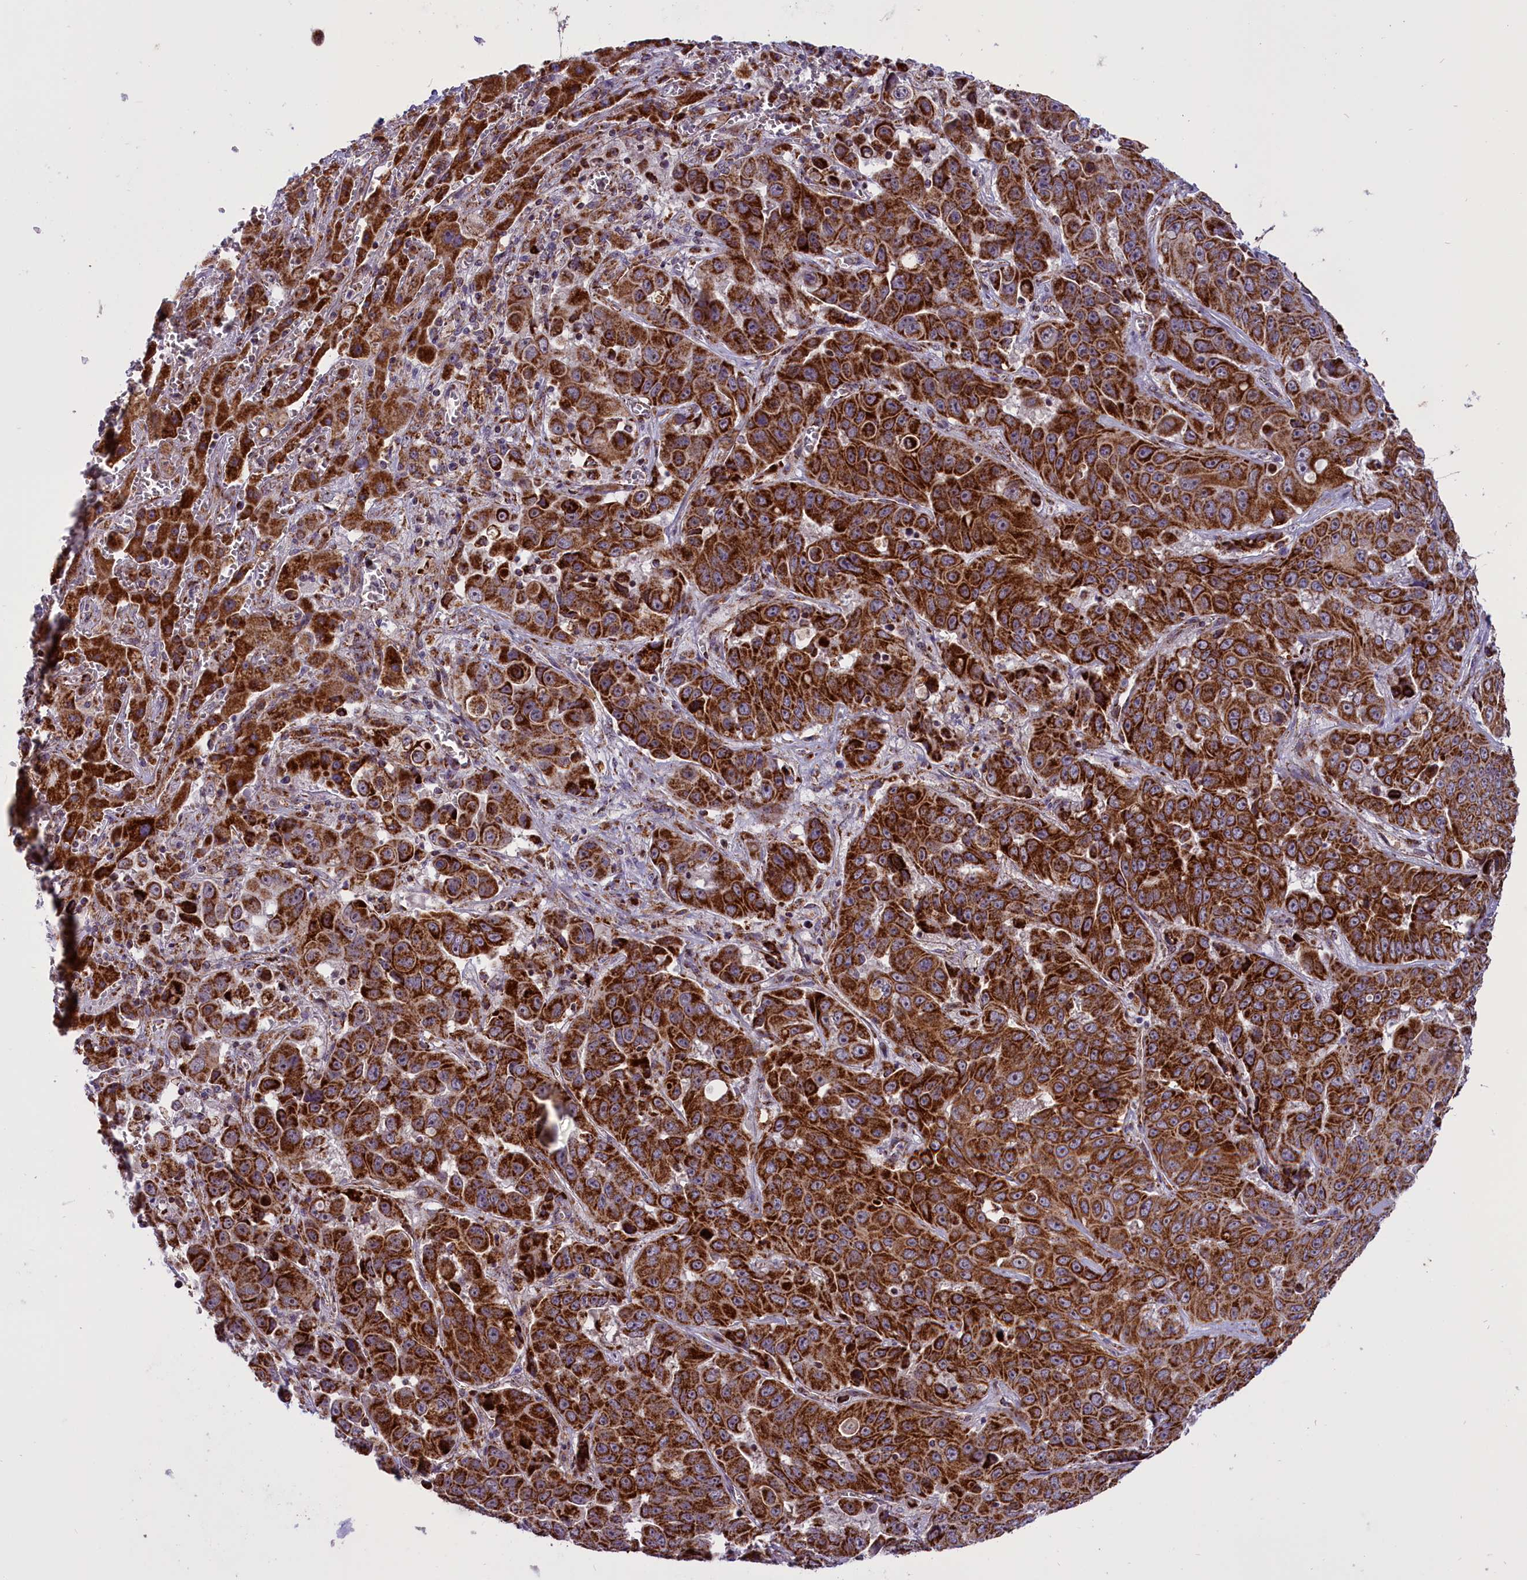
{"staining": {"intensity": "strong", "quantity": ">75%", "location": "cytoplasmic/membranous"}, "tissue": "liver cancer", "cell_type": "Tumor cells", "image_type": "cancer", "snomed": [{"axis": "morphology", "description": "Cholangiocarcinoma"}, {"axis": "topography", "description": "Liver"}], "caption": "This is a micrograph of immunohistochemistry staining of liver cholangiocarcinoma, which shows strong staining in the cytoplasmic/membranous of tumor cells.", "gene": "NDUFS5", "patient": {"sex": "female", "age": 52}}